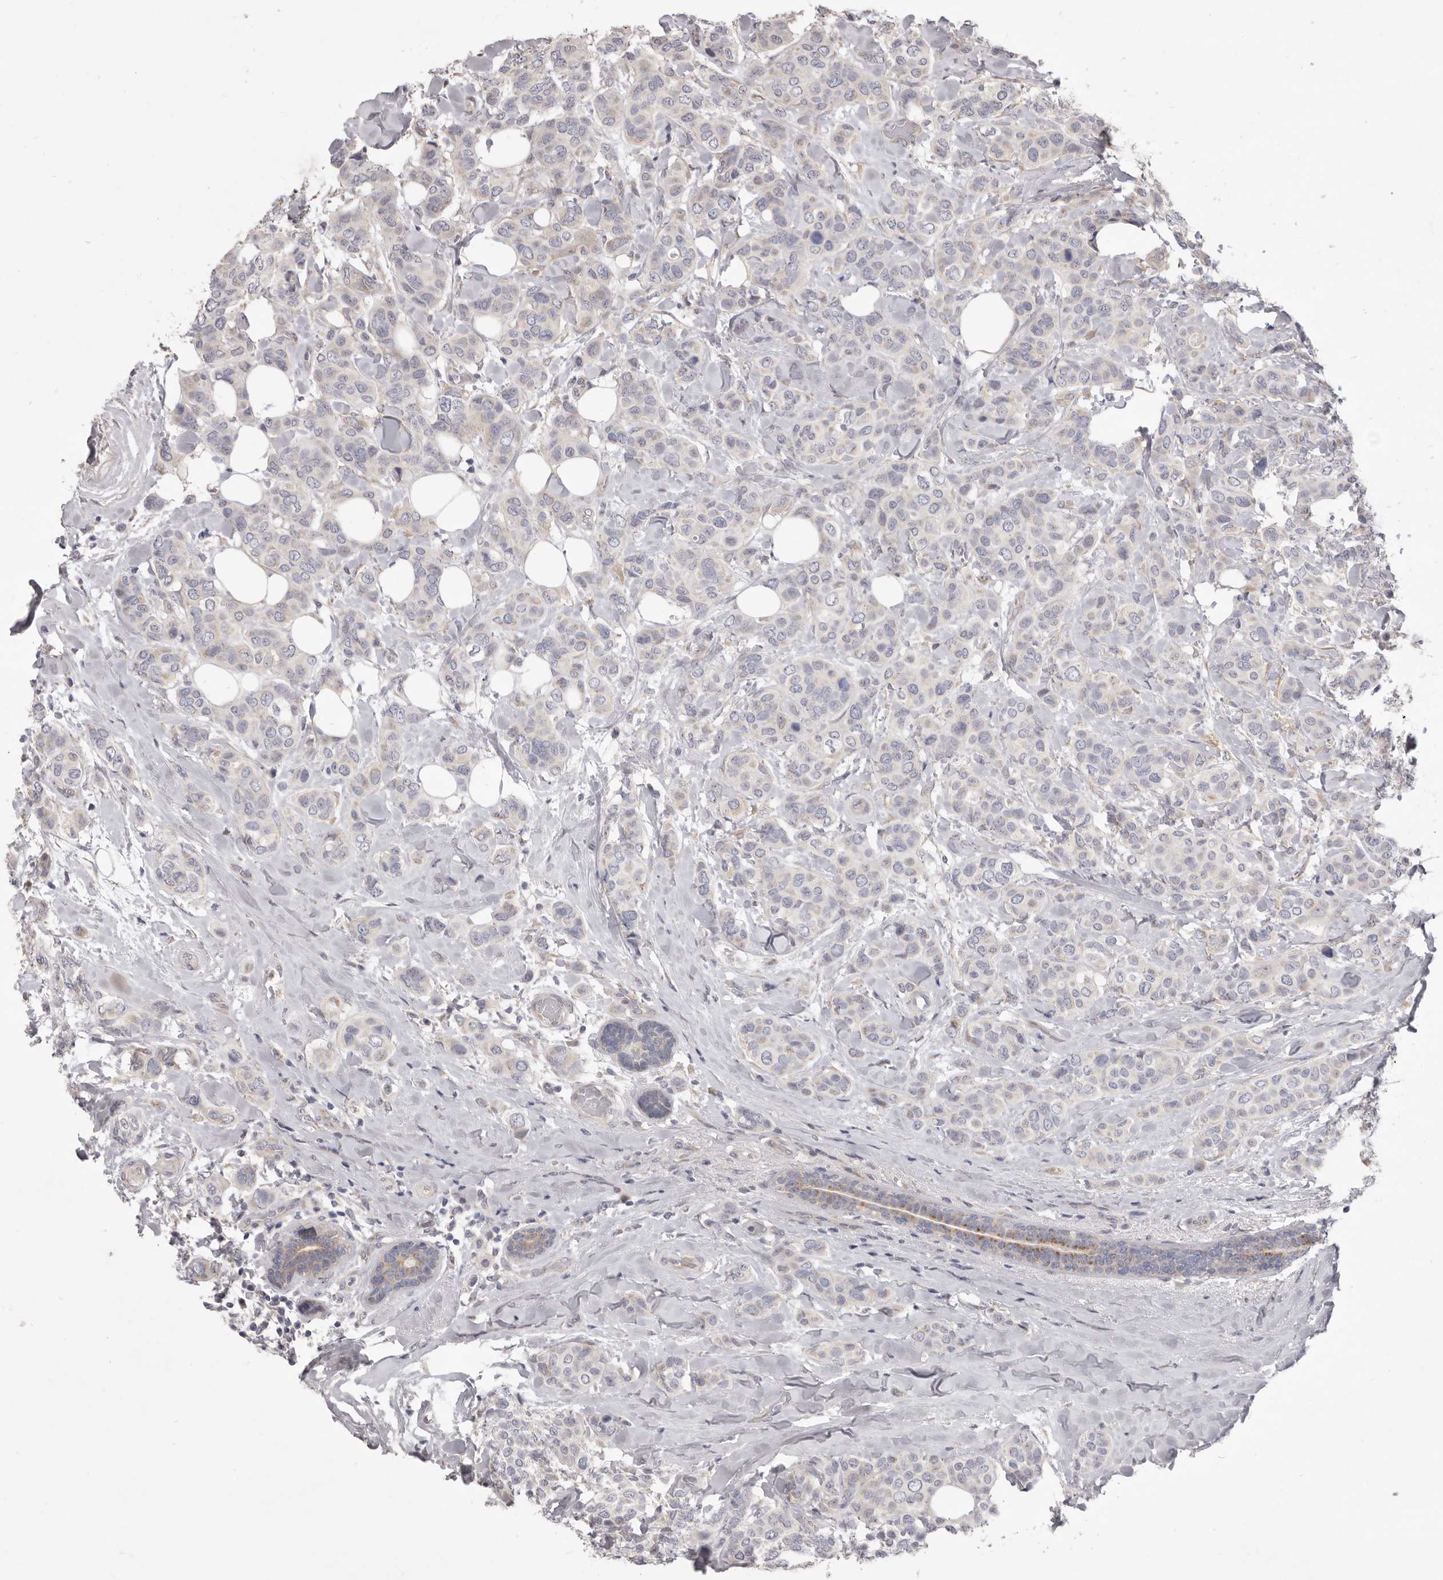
{"staining": {"intensity": "negative", "quantity": "none", "location": "none"}, "tissue": "breast cancer", "cell_type": "Tumor cells", "image_type": "cancer", "snomed": [{"axis": "morphology", "description": "Lobular carcinoma"}, {"axis": "topography", "description": "Breast"}], "caption": "Immunohistochemistry (IHC) micrograph of neoplastic tissue: human breast cancer (lobular carcinoma) stained with DAB (3,3'-diaminobenzidine) reveals no significant protein positivity in tumor cells.", "gene": "TBC1D8B", "patient": {"sex": "female", "age": 51}}